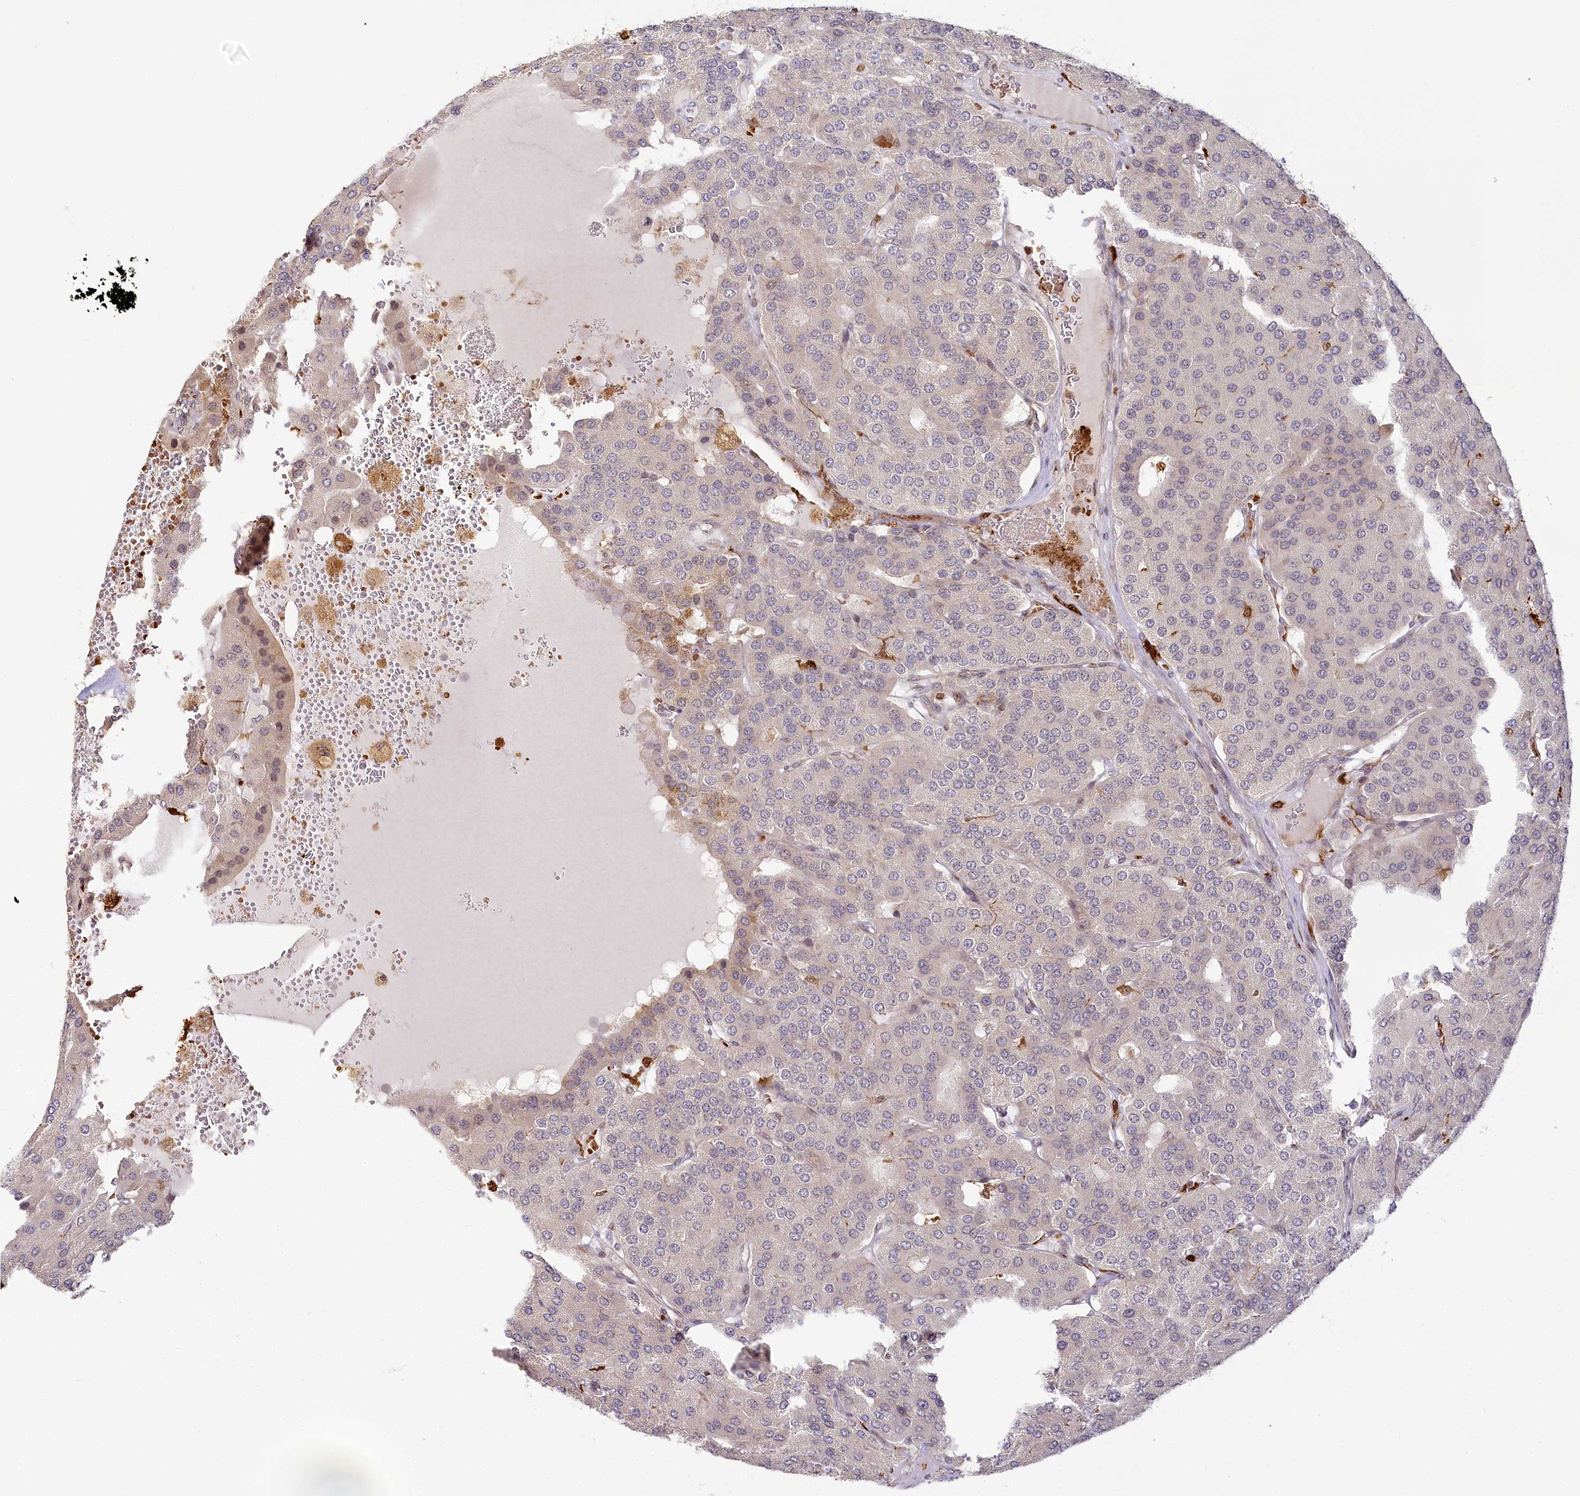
{"staining": {"intensity": "negative", "quantity": "none", "location": "none"}, "tissue": "parathyroid gland", "cell_type": "Glandular cells", "image_type": "normal", "snomed": [{"axis": "morphology", "description": "Normal tissue, NOS"}, {"axis": "morphology", "description": "Adenoma, NOS"}, {"axis": "topography", "description": "Parathyroid gland"}], "caption": "This is a histopathology image of IHC staining of normal parathyroid gland, which shows no staining in glandular cells.", "gene": "WDR36", "patient": {"sex": "female", "age": 86}}